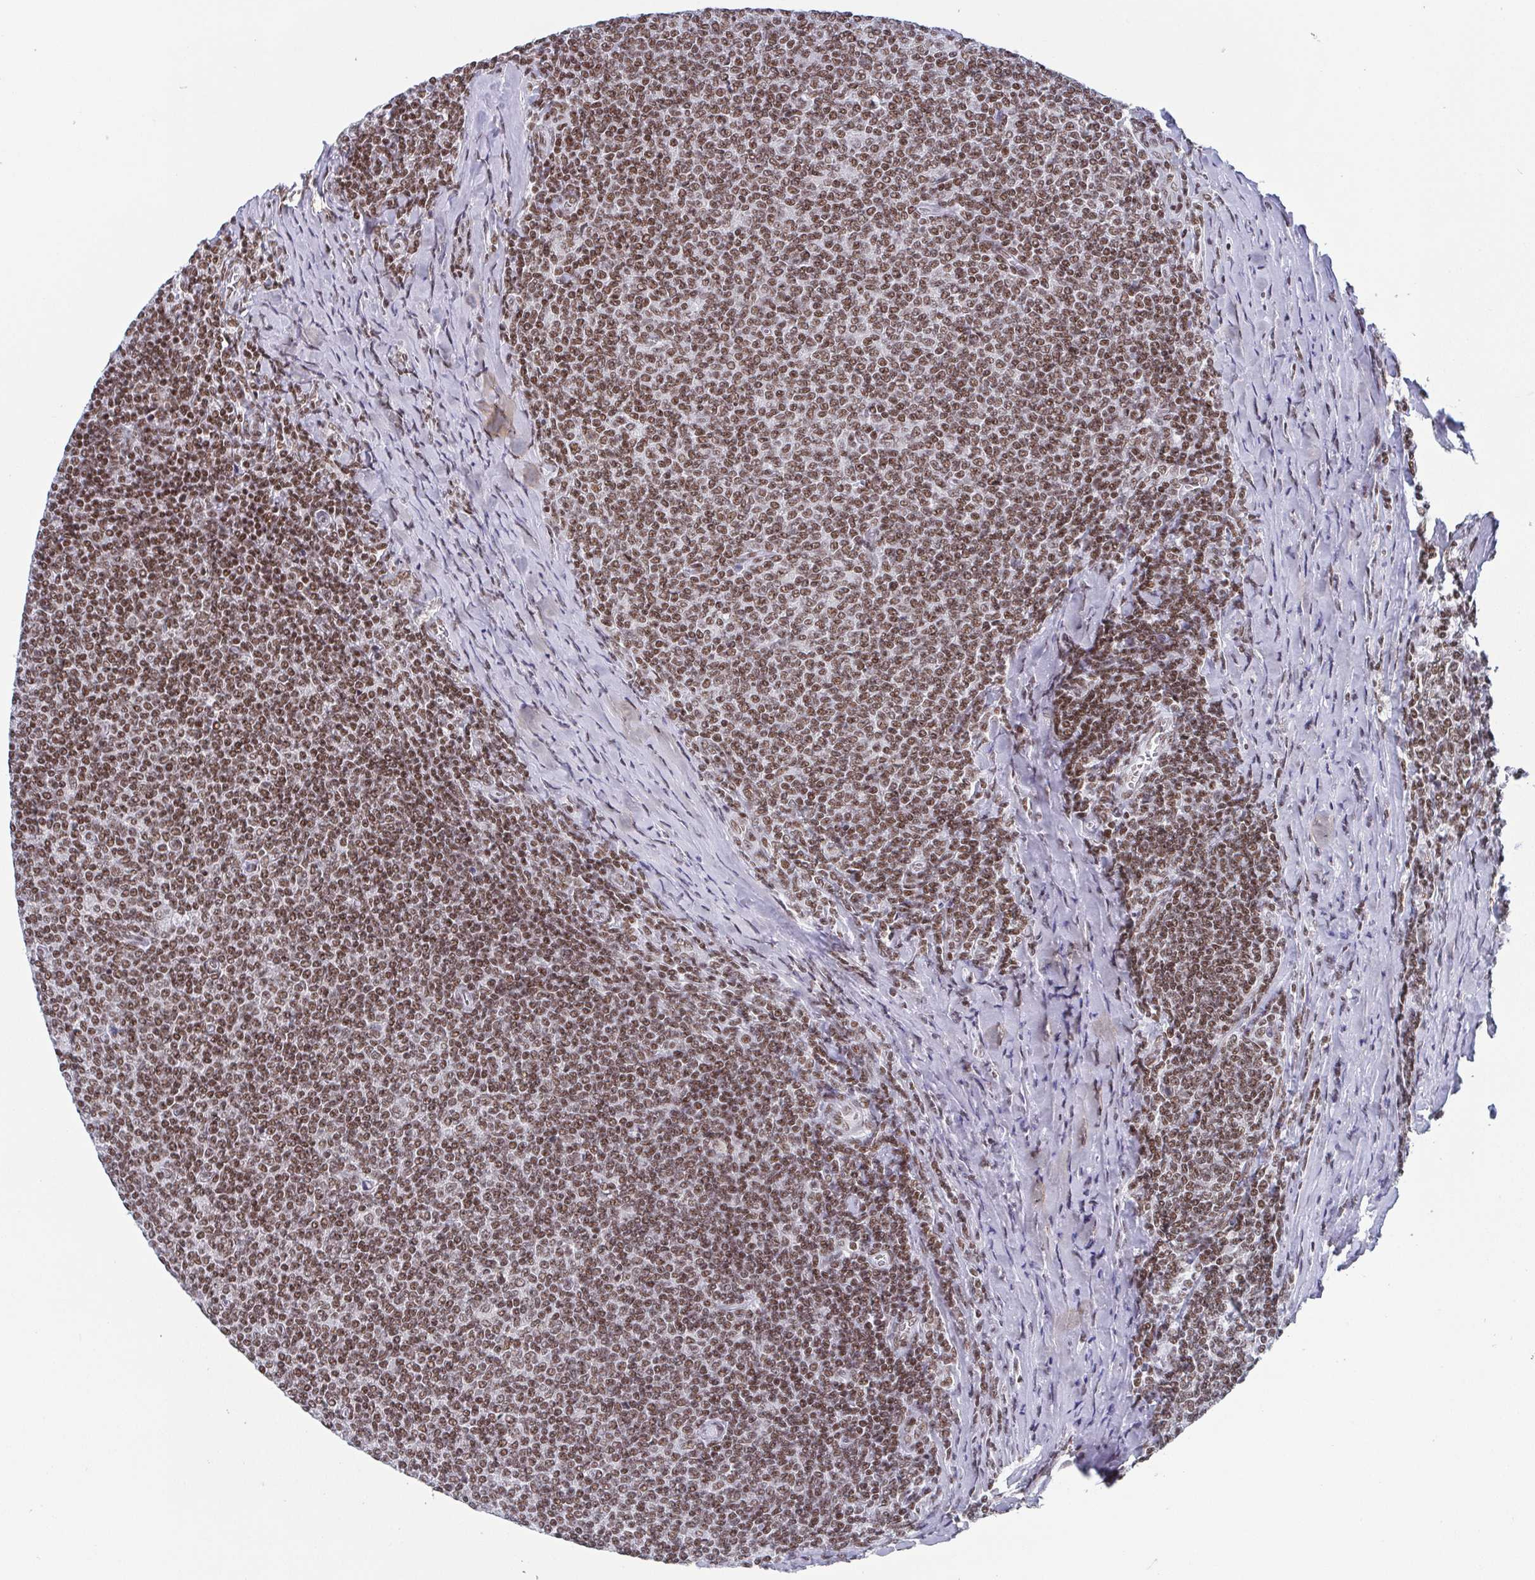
{"staining": {"intensity": "moderate", "quantity": ">75%", "location": "nuclear"}, "tissue": "lymphoma", "cell_type": "Tumor cells", "image_type": "cancer", "snomed": [{"axis": "morphology", "description": "Malignant lymphoma, non-Hodgkin's type, Low grade"}, {"axis": "topography", "description": "Lymph node"}], "caption": "The histopathology image shows staining of lymphoma, revealing moderate nuclear protein staining (brown color) within tumor cells.", "gene": "CTCF", "patient": {"sex": "male", "age": 52}}